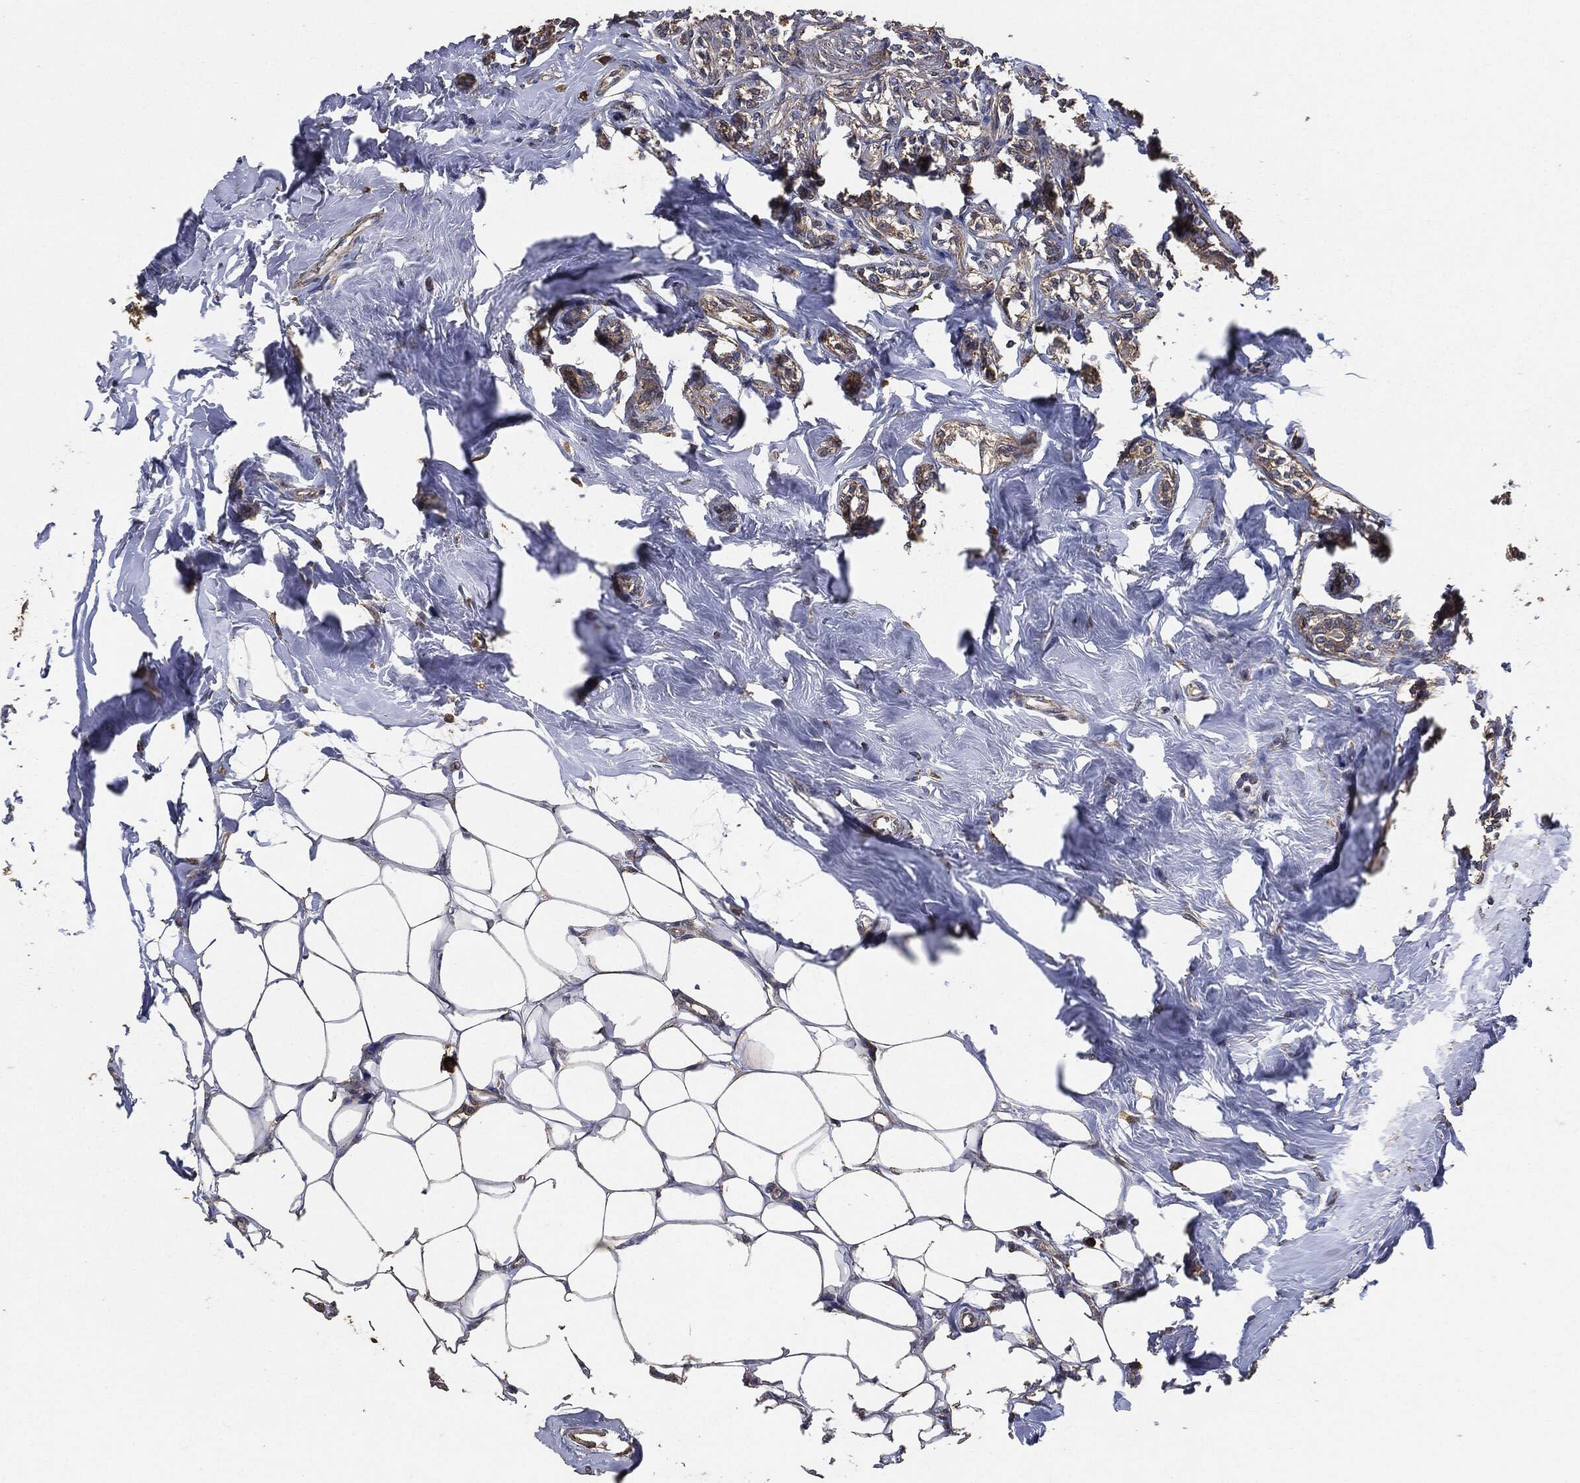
{"staining": {"intensity": "moderate", "quantity": ">75%", "location": "cytoplasmic/membranous"}, "tissue": "breast cancer", "cell_type": "Tumor cells", "image_type": "cancer", "snomed": [{"axis": "morphology", "description": "Duct carcinoma"}, {"axis": "topography", "description": "Breast"}], "caption": "Invasive ductal carcinoma (breast) stained with DAB (3,3'-diaminobenzidine) immunohistochemistry reveals medium levels of moderate cytoplasmic/membranous positivity in approximately >75% of tumor cells.", "gene": "STK3", "patient": {"sex": "female", "age": 83}}